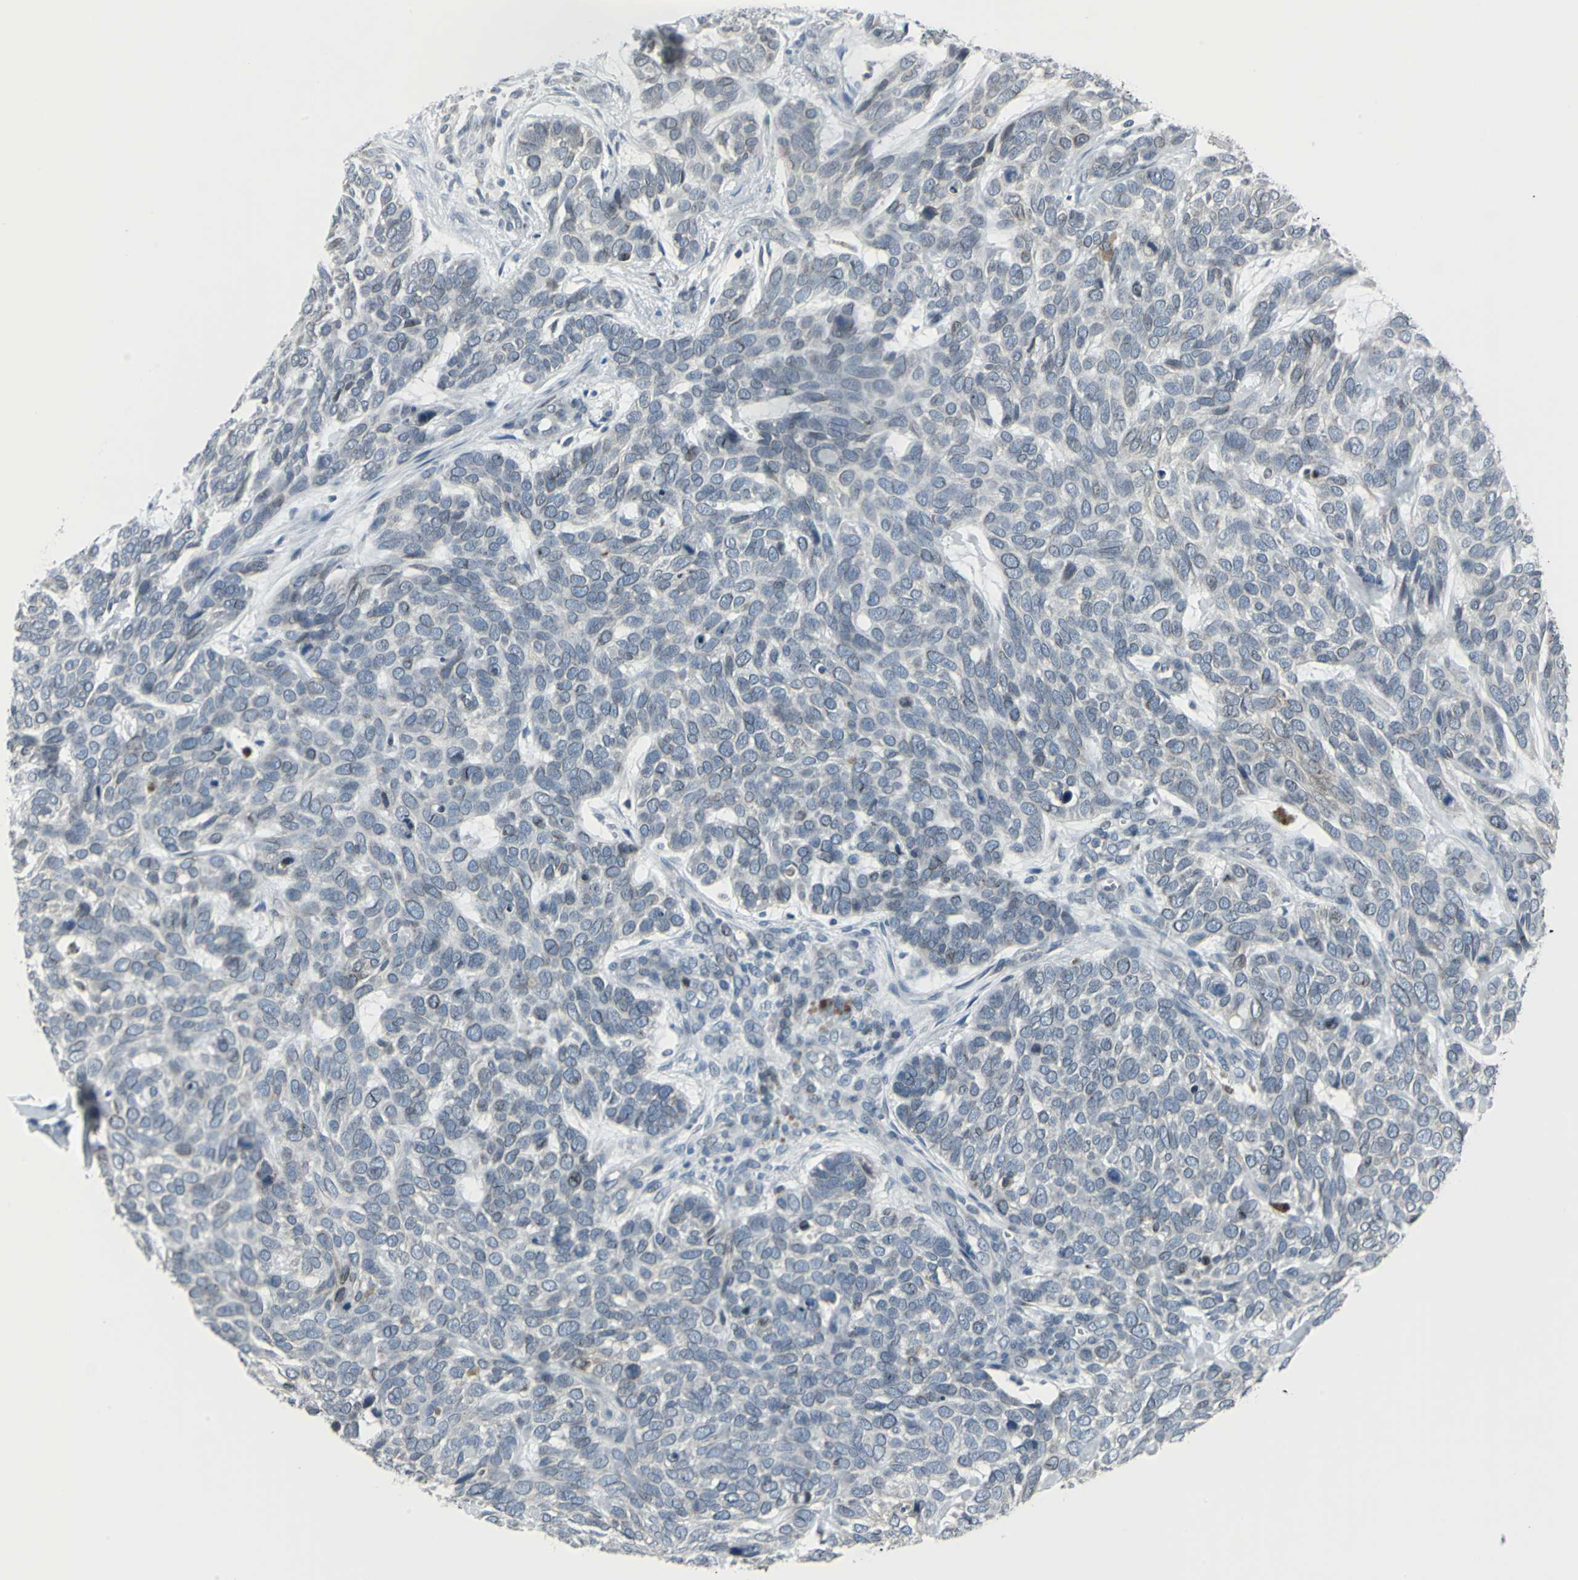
{"staining": {"intensity": "weak", "quantity": "<25%", "location": "cytoplasmic/membranous,nuclear"}, "tissue": "skin cancer", "cell_type": "Tumor cells", "image_type": "cancer", "snomed": [{"axis": "morphology", "description": "Basal cell carcinoma"}, {"axis": "topography", "description": "Skin"}], "caption": "Tumor cells are negative for protein expression in human skin cancer (basal cell carcinoma). The staining was performed using DAB (3,3'-diaminobenzidine) to visualize the protein expression in brown, while the nuclei were stained in blue with hematoxylin (Magnification: 20x).", "gene": "SNUPN", "patient": {"sex": "male", "age": 87}}